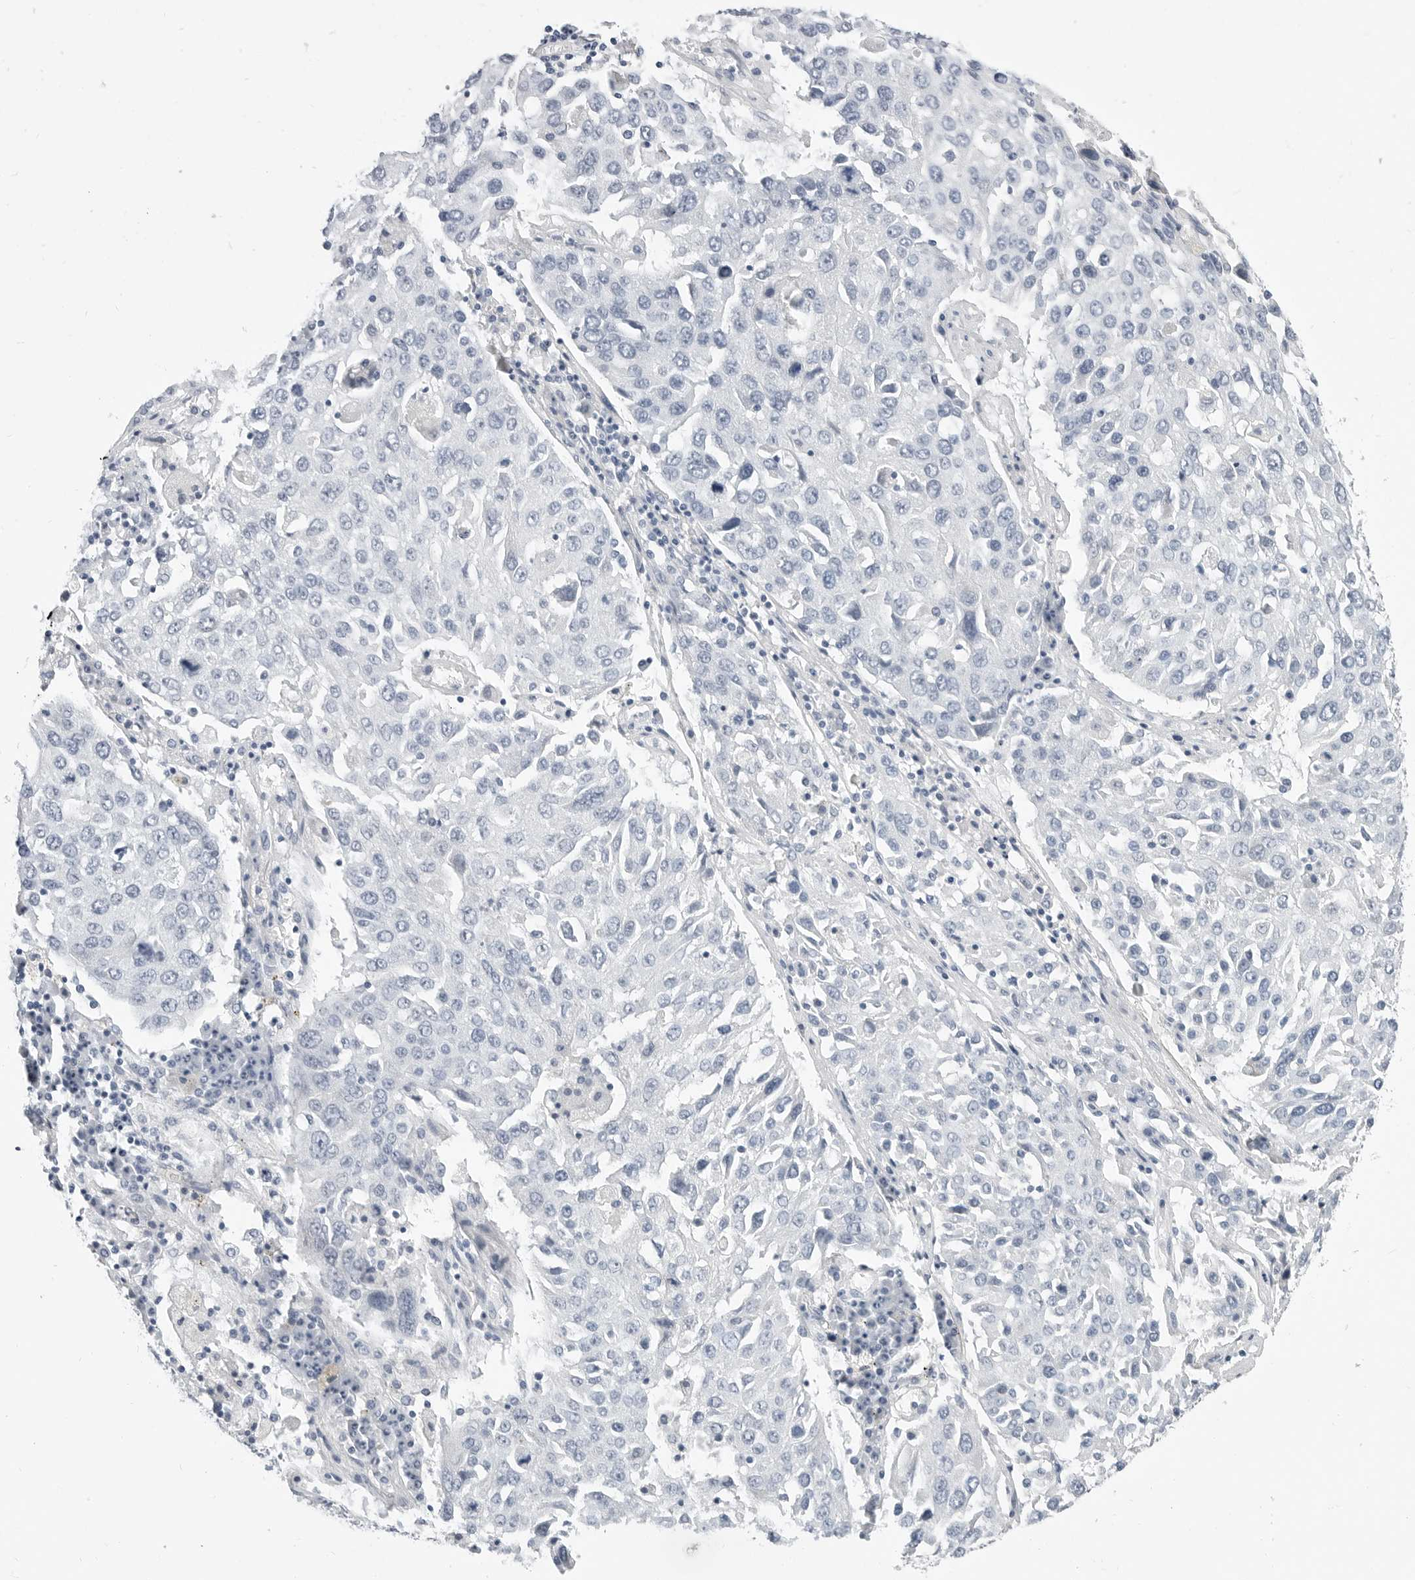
{"staining": {"intensity": "negative", "quantity": "none", "location": "none"}, "tissue": "lung cancer", "cell_type": "Tumor cells", "image_type": "cancer", "snomed": [{"axis": "morphology", "description": "Squamous cell carcinoma, NOS"}, {"axis": "topography", "description": "Lung"}], "caption": "A high-resolution photomicrograph shows IHC staining of lung cancer, which shows no significant expression in tumor cells.", "gene": "PLN", "patient": {"sex": "male", "age": 65}}